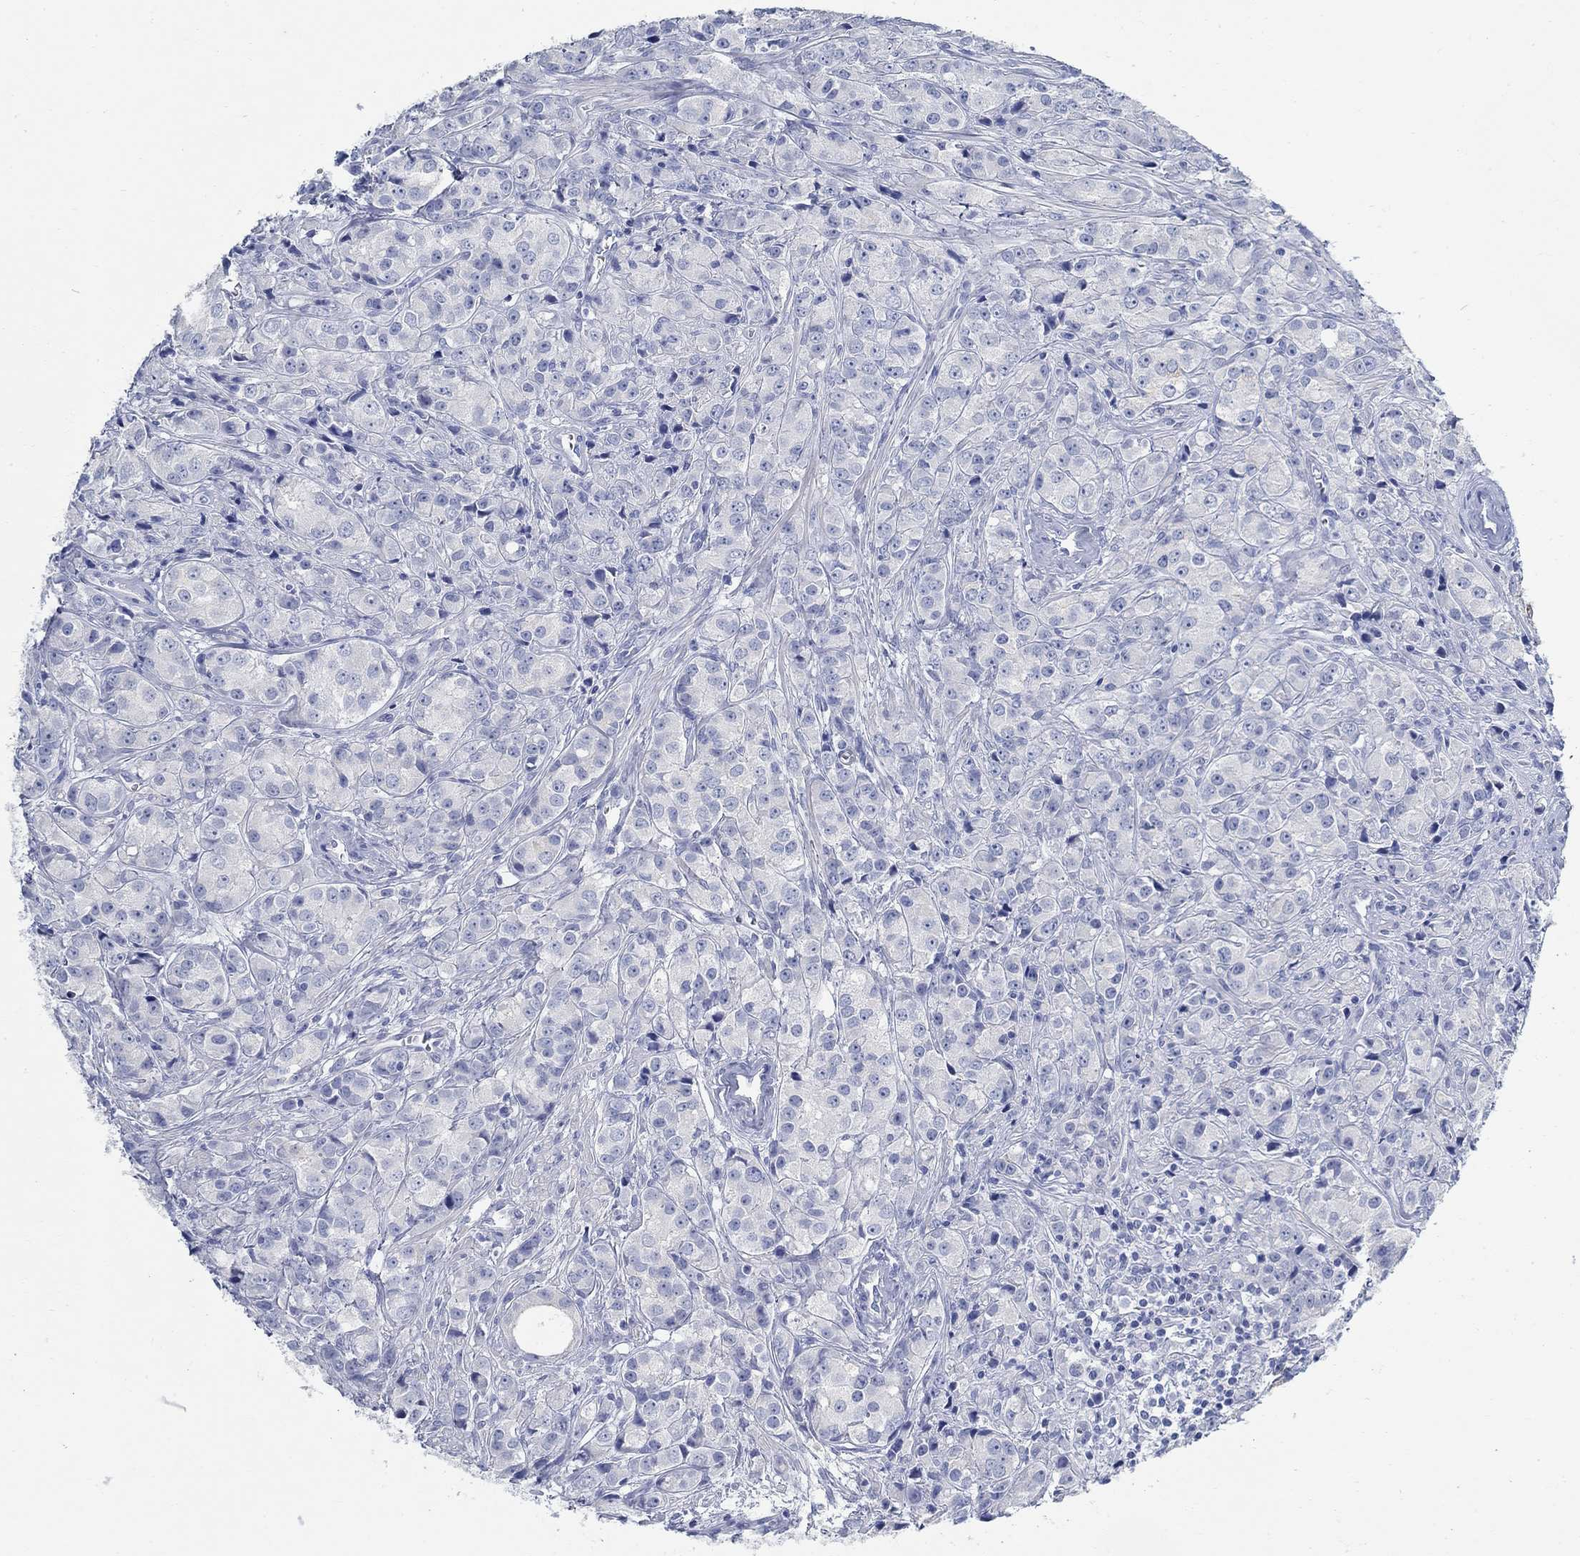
{"staining": {"intensity": "negative", "quantity": "none", "location": "none"}, "tissue": "prostate cancer", "cell_type": "Tumor cells", "image_type": "cancer", "snomed": [{"axis": "morphology", "description": "Adenocarcinoma, Medium grade"}, {"axis": "topography", "description": "Prostate"}], "caption": "This is a photomicrograph of immunohistochemistry staining of prostate cancer, which shows no positivity in tumor cells.", "gene": "RBM20", "patient": {"sex": "male", "age": 74}}